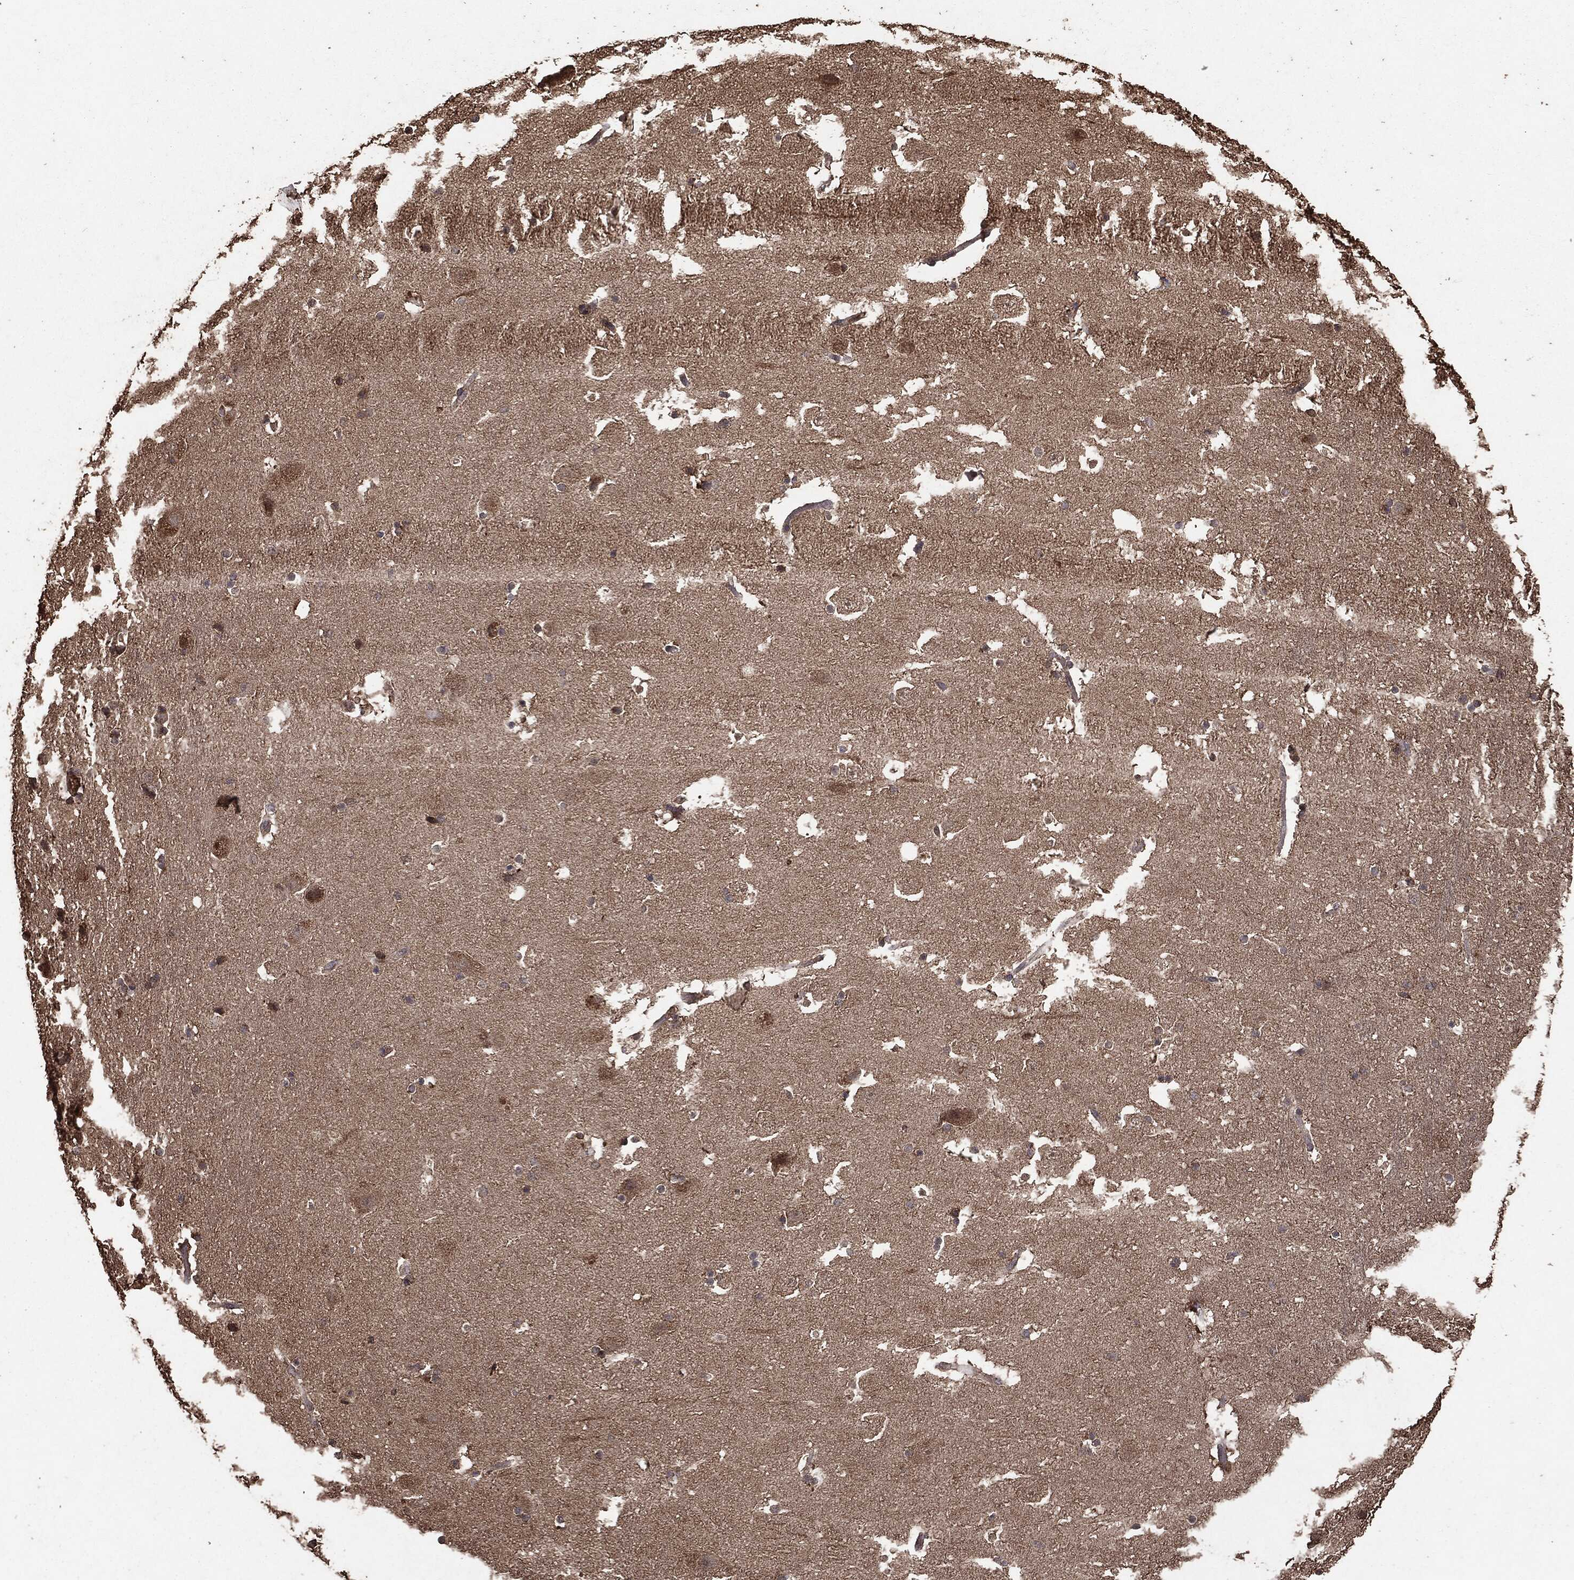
{"staining": {"intensity": "negative", "quantity": "none", "location": "none"}, "tissue": "hippocampus", "cell_type": "Glial cells", "image_type": "normal", "snomed": [{"axis": "morphology", "description": "Normal tissue, NOS"}, {"axis": "topography", "description": "Hippocampus"}], "caption": "High power microscopy image of an immunohistochemistry image of benign hippocampus, revealing no significant expression in glial cells.", "gene": "NME1", "patient": {"sex": "male", "age": 51}}